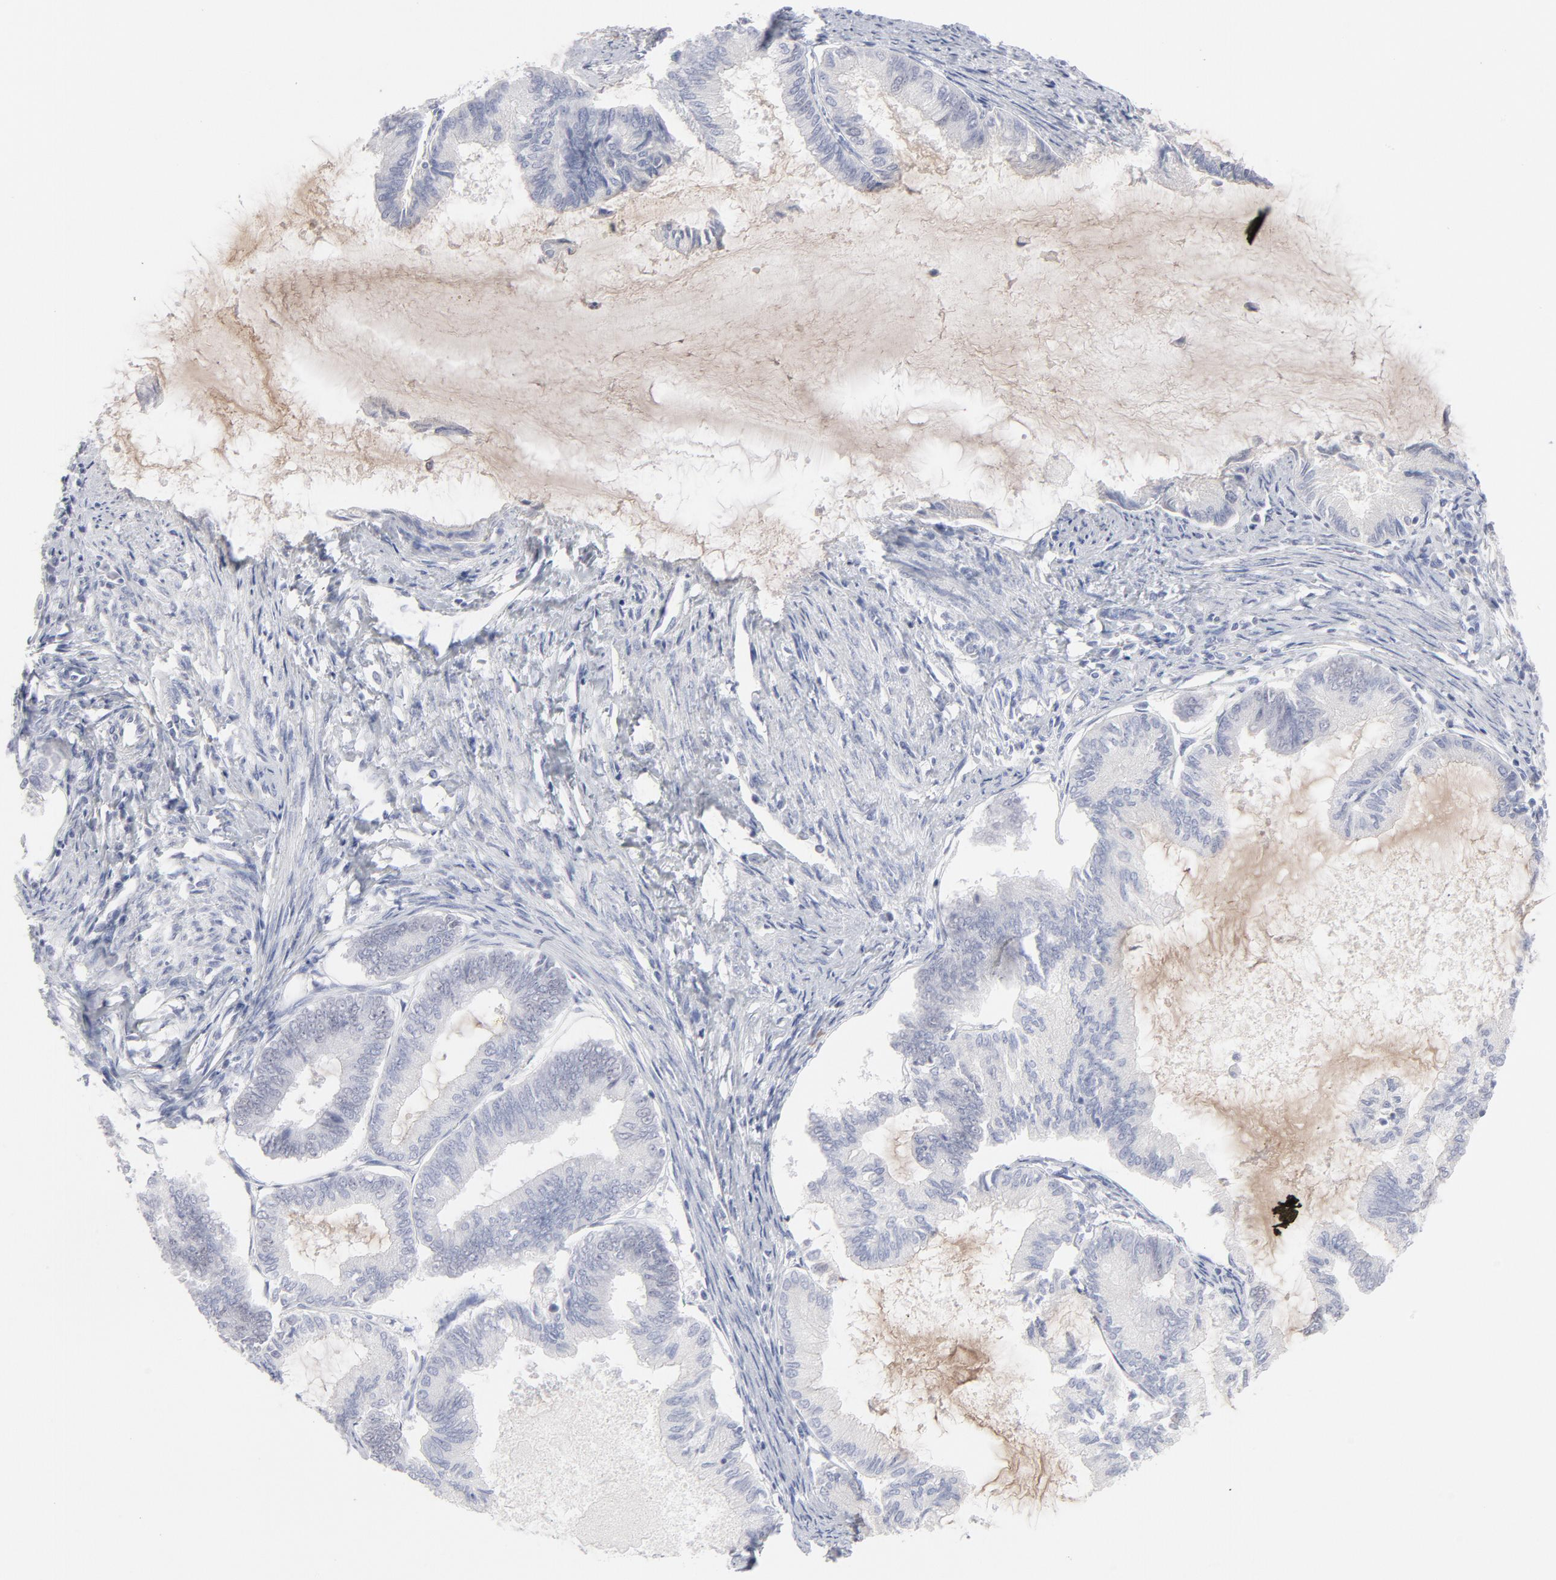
{"staining": {"intensity": "negative", "quantity": "none", "location": "none"}, "tissue": "endometrial cancer", "cell_type": "Tumor cells", "image_type": "cancer", "snomed": [{"axis": "morphology", "description": "Adenocarcinoma, NOS"}, {"axis": "topography", "description": "Endometrium"}], "caption": "Tumor cells are negative for protein expression in human endometrial adenocarcinoma. Brightfield microscopy of immunohistochemistry stained with DAB (brown) and hematoxylin (blue), captured at high magnification.", "gene": "MCM7", "patient": {"sex": "female", "age": 86}}